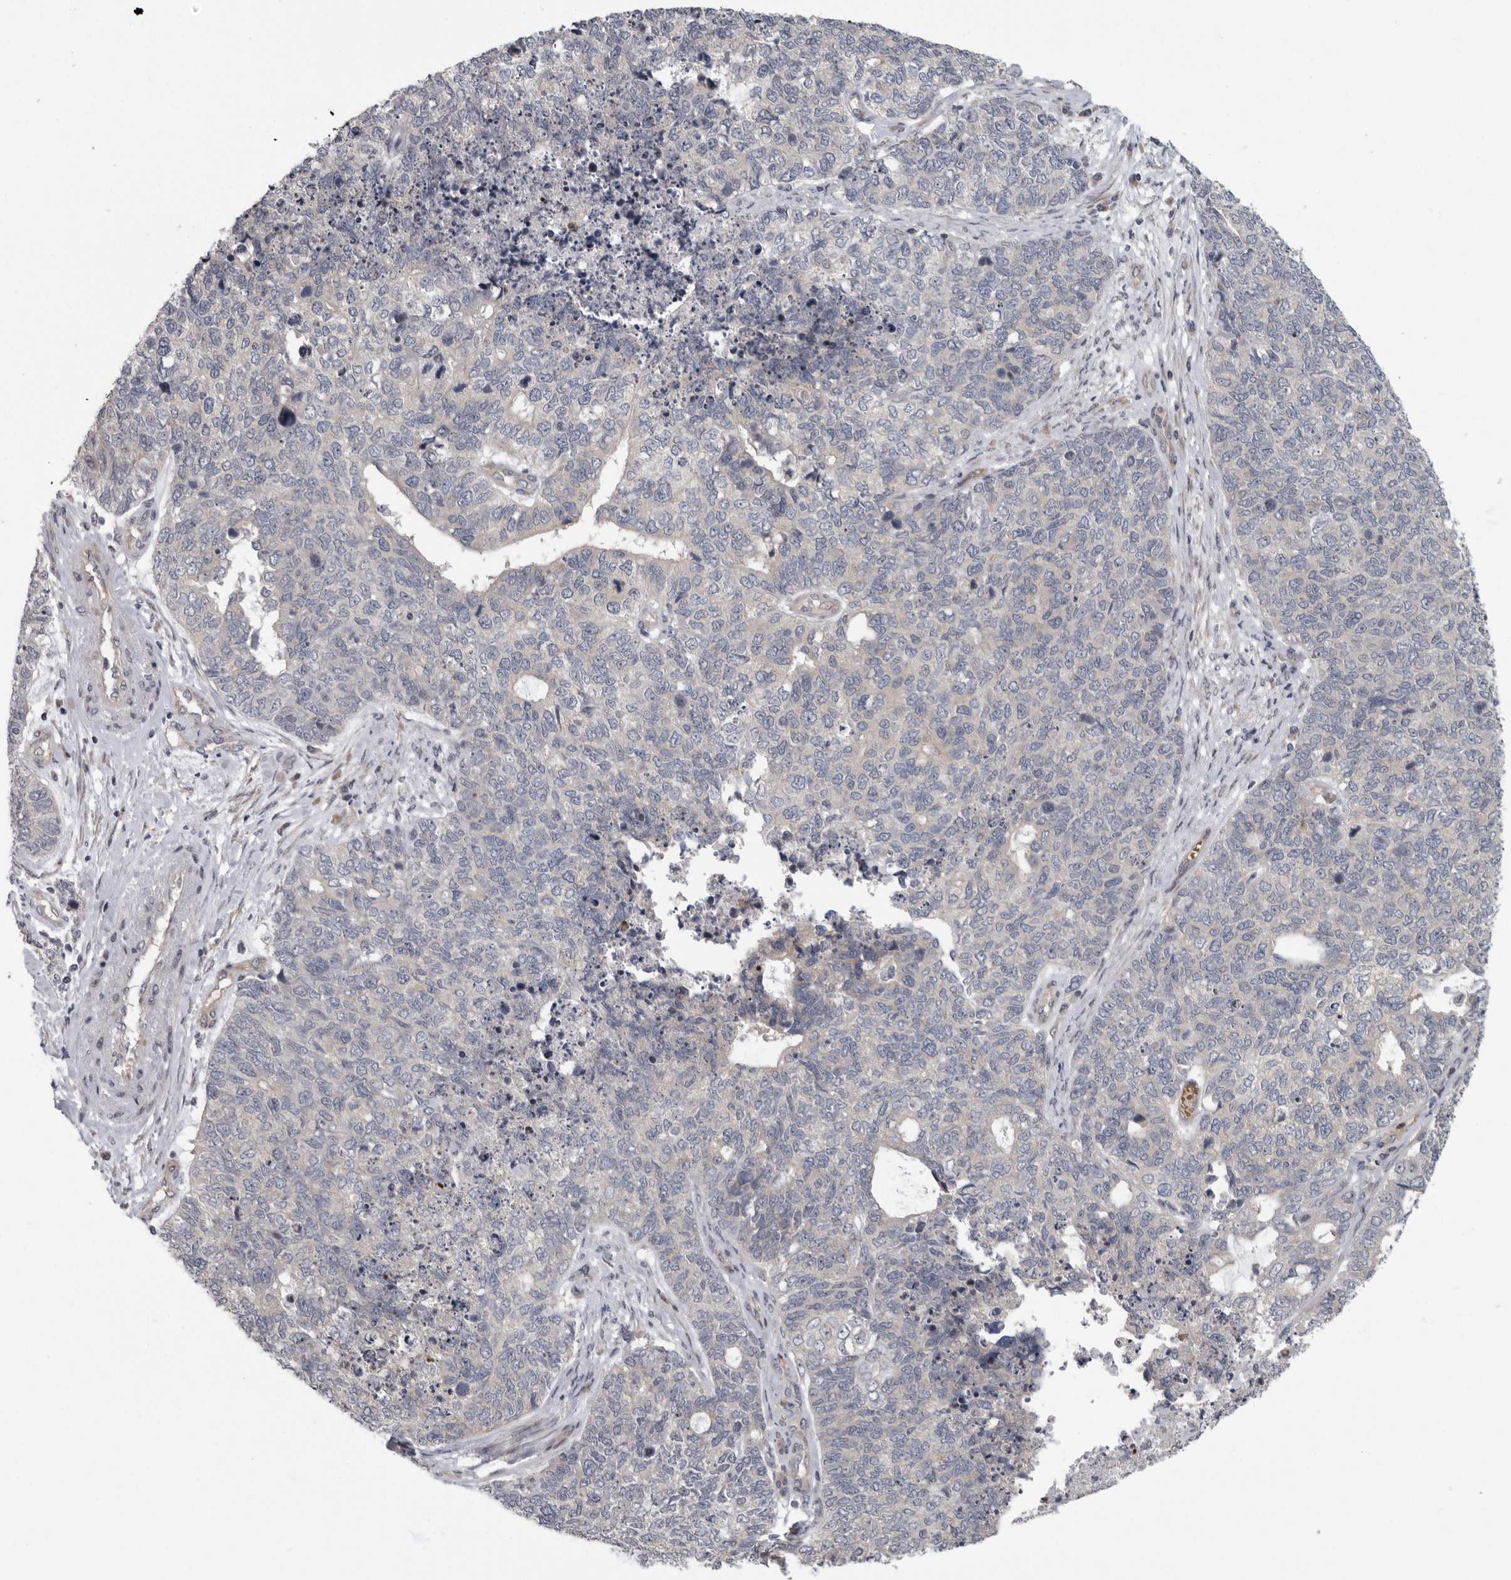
{"staining": {"intensity": "negative", "quantity": "none", "location": "none"}, "tissue": "cervical cancer", "cell_type": "Tumor cells", "image_type": "cancer", "snomed": [{"axis": "morphology", "description": "Squamous cell carcinoma, NOS"}, {"axis": "topography", "description": "Cervix"}], "caption": "Squamous cell carcinoma (cervical) was stained to show a protein in brown. There is no significant positivity in tumor cells. (Brightfield microscopy of DAB immunohistochemistry at high magnification).", "gene": "PDCD11", "patient": {"sex": "female", "age": 63}}